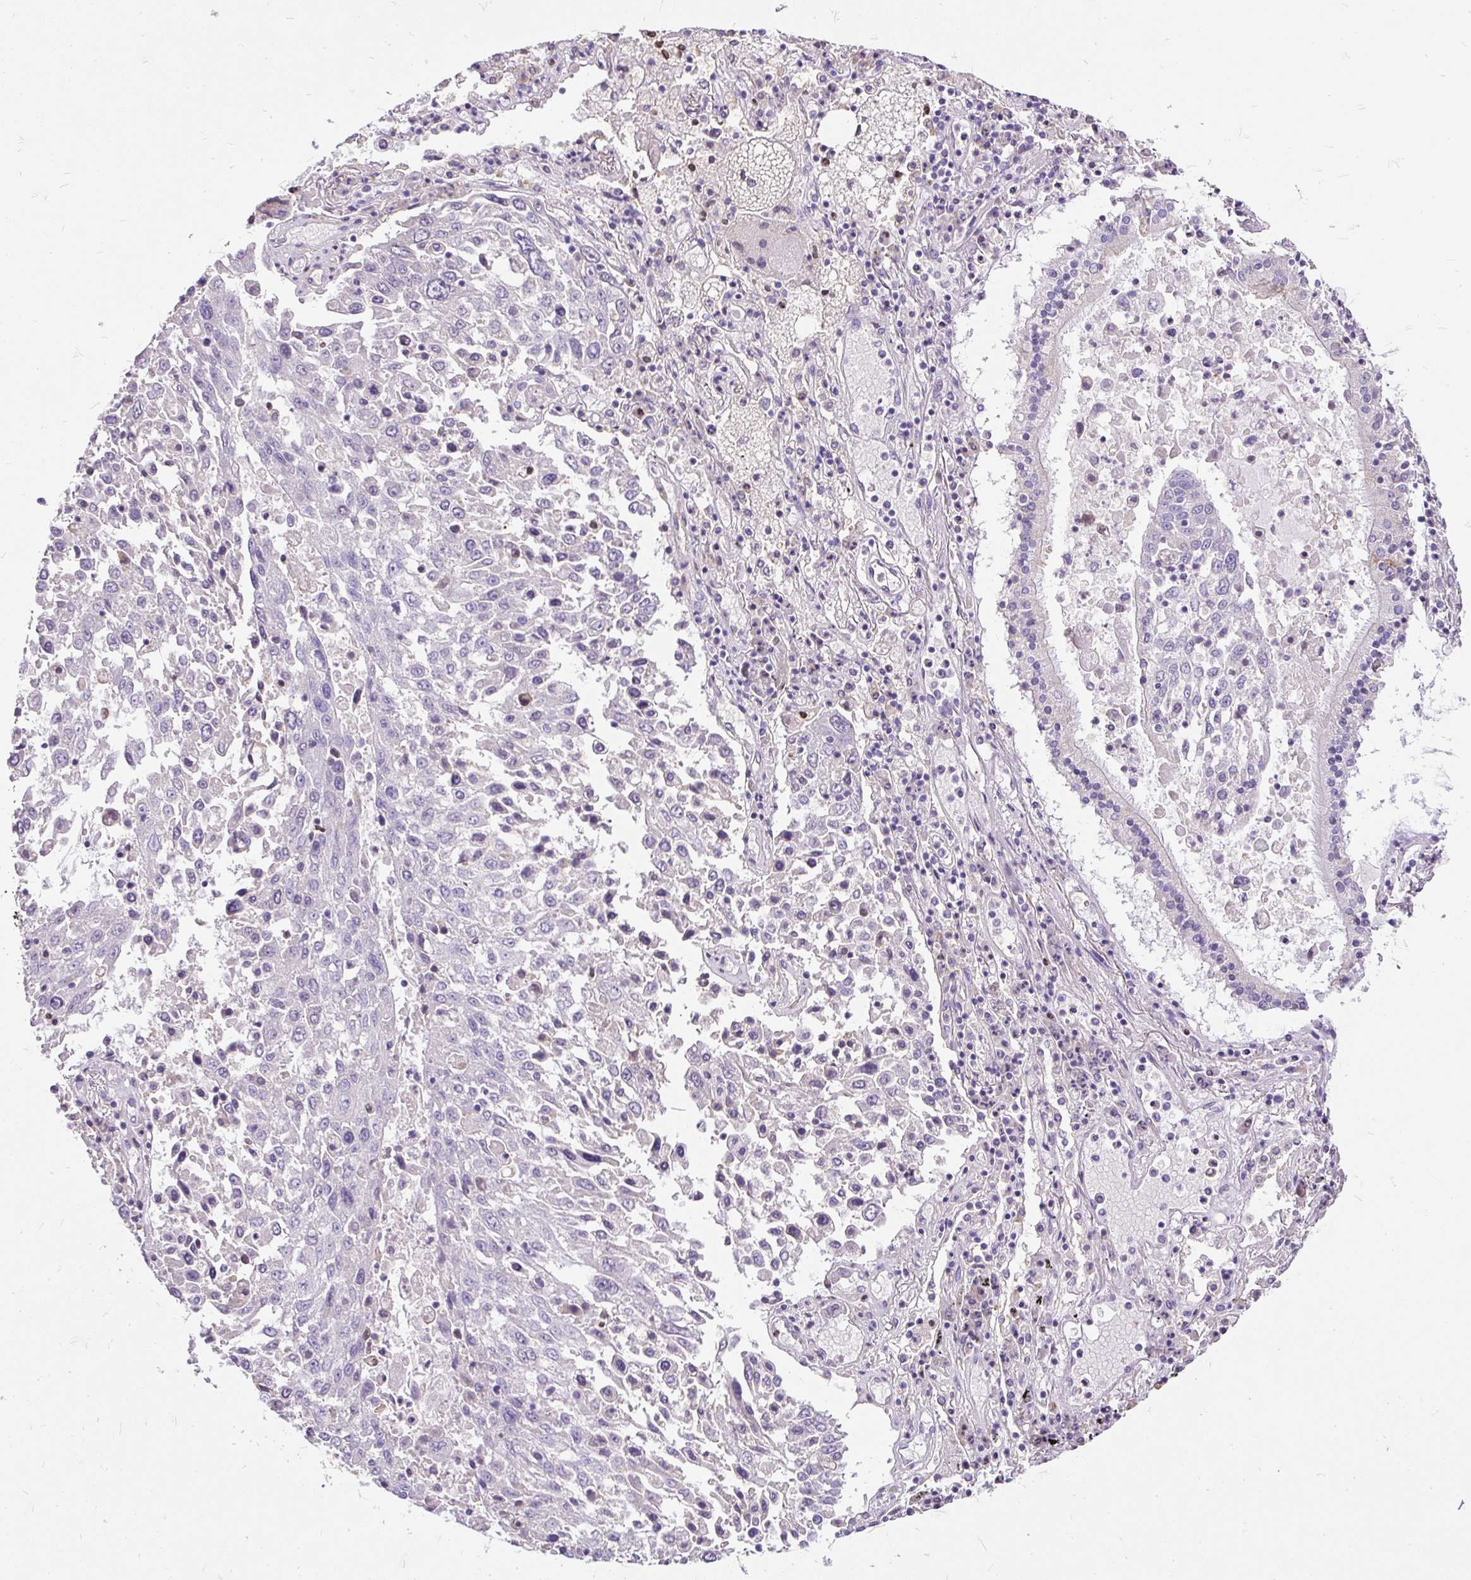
{"staining": {"intensity": "negative", "quantity": "none", "location": "none"}, "tissue": "lung cancer", "cell_type": "Tumor cells", "image_type": "cancer", "snomed": [{"axis": "morphology", "description": "Squamous cell carcinoma, NOS"}, {"axis": "topography", "description": "Lung"}], "caption": "Immunohistochemistry of lung cancer (squamous cell carcinoma) displays no positivity in tumor cells.", "gene": "GBX1", "patient": {"sex": "male", "age": 65}}